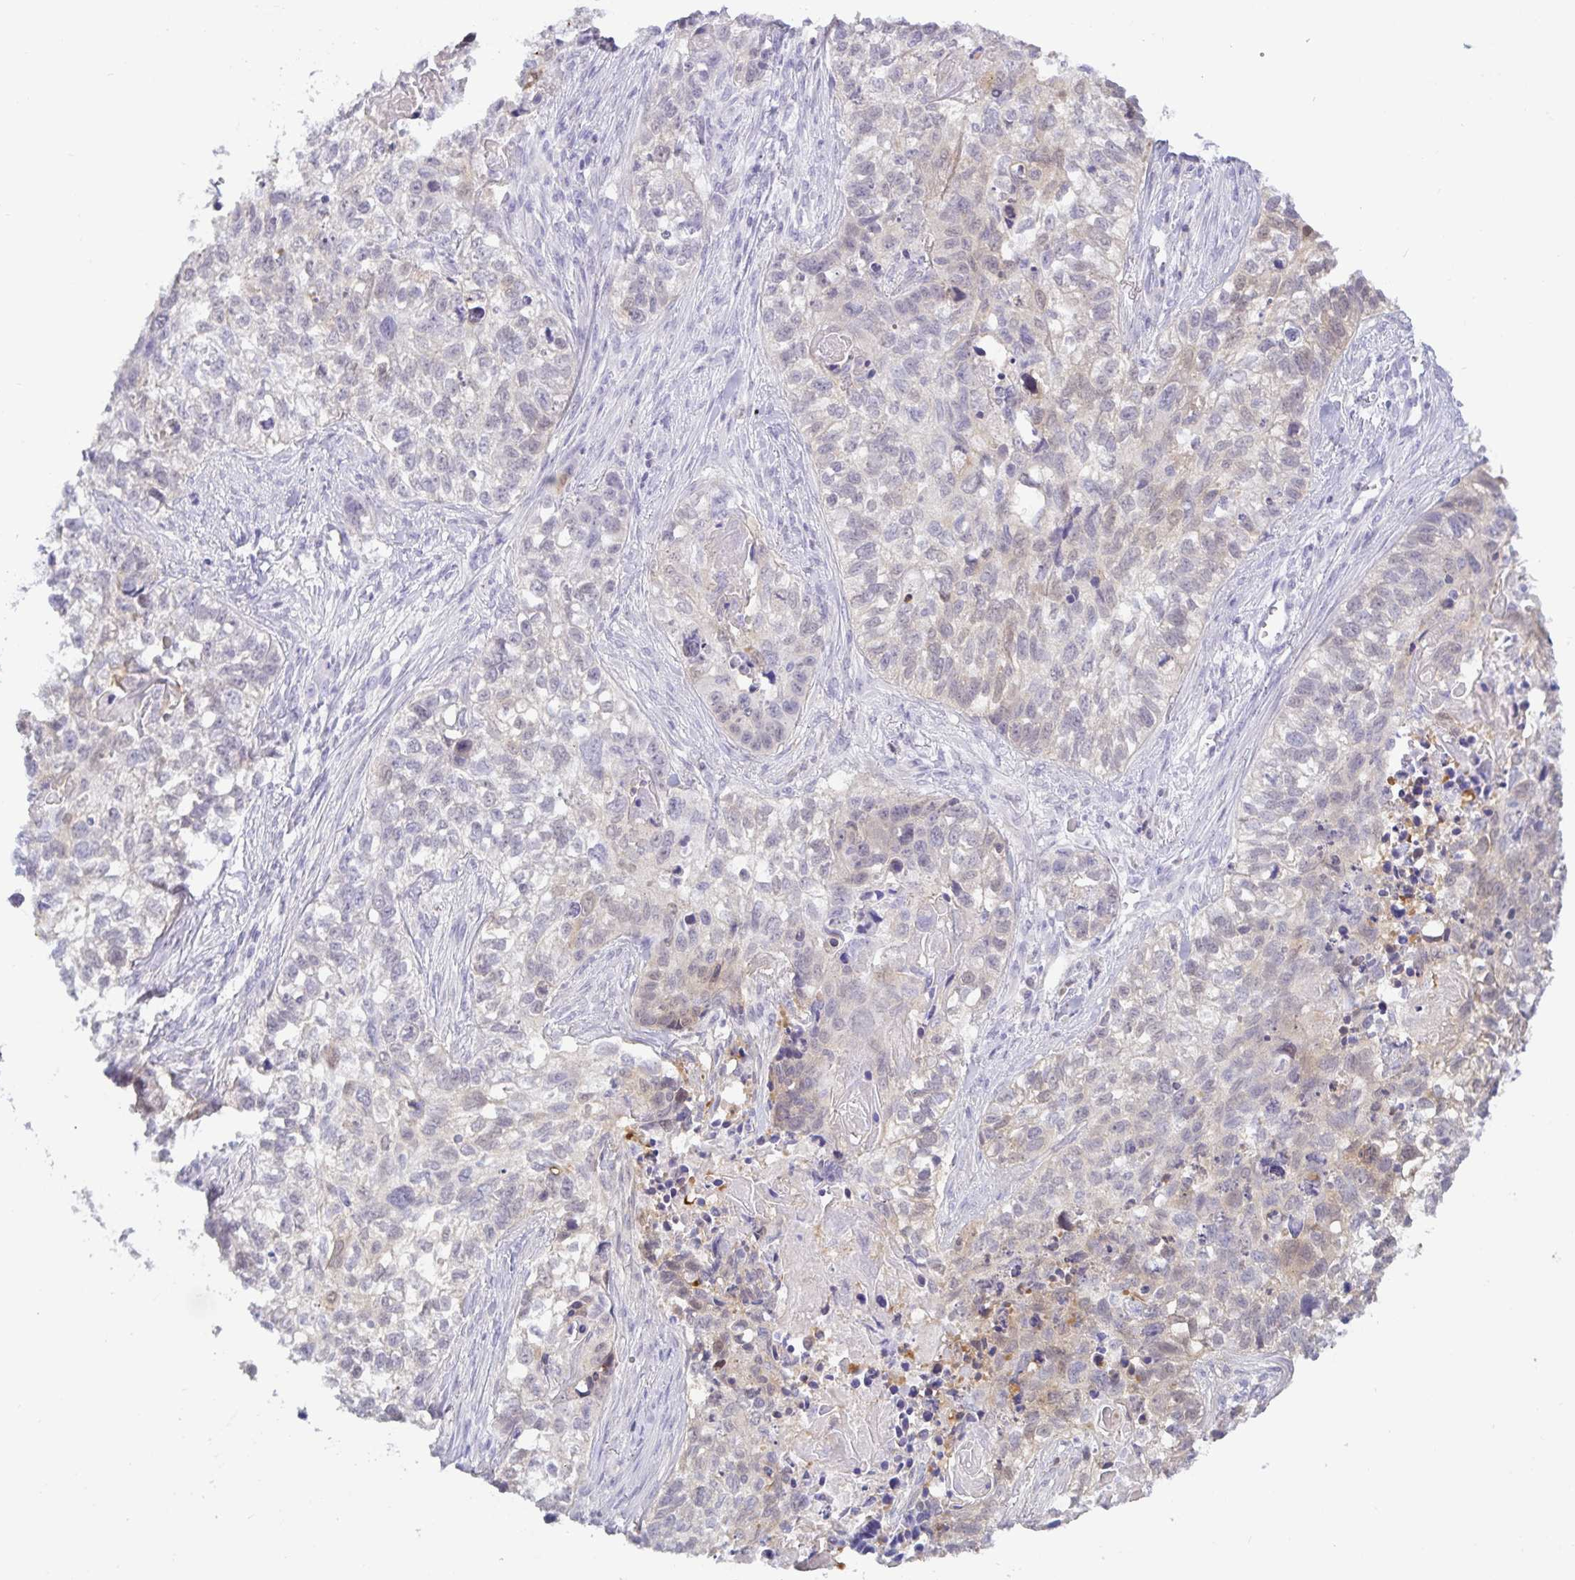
{"staining": {"intensity": "weak", "quantity": "<25%", "location": "cytoplasmic/membranous"}, "tissue": "lung cancer", "cell_type": "Tumor cells", "image_type": "cancer", "snomed": [{"axis": "morphology", "description": "Squamous cell carcinoma, NOS"}, {"axis": "topography", "description": "Lung"}], "caption": "A histopathology image of squamous cell carcinoma (lung) stained for a protein demonstrates no brown staining in tumor cells.", "gene": "MON2", "patient": {"sex": "male", "age": 74}}